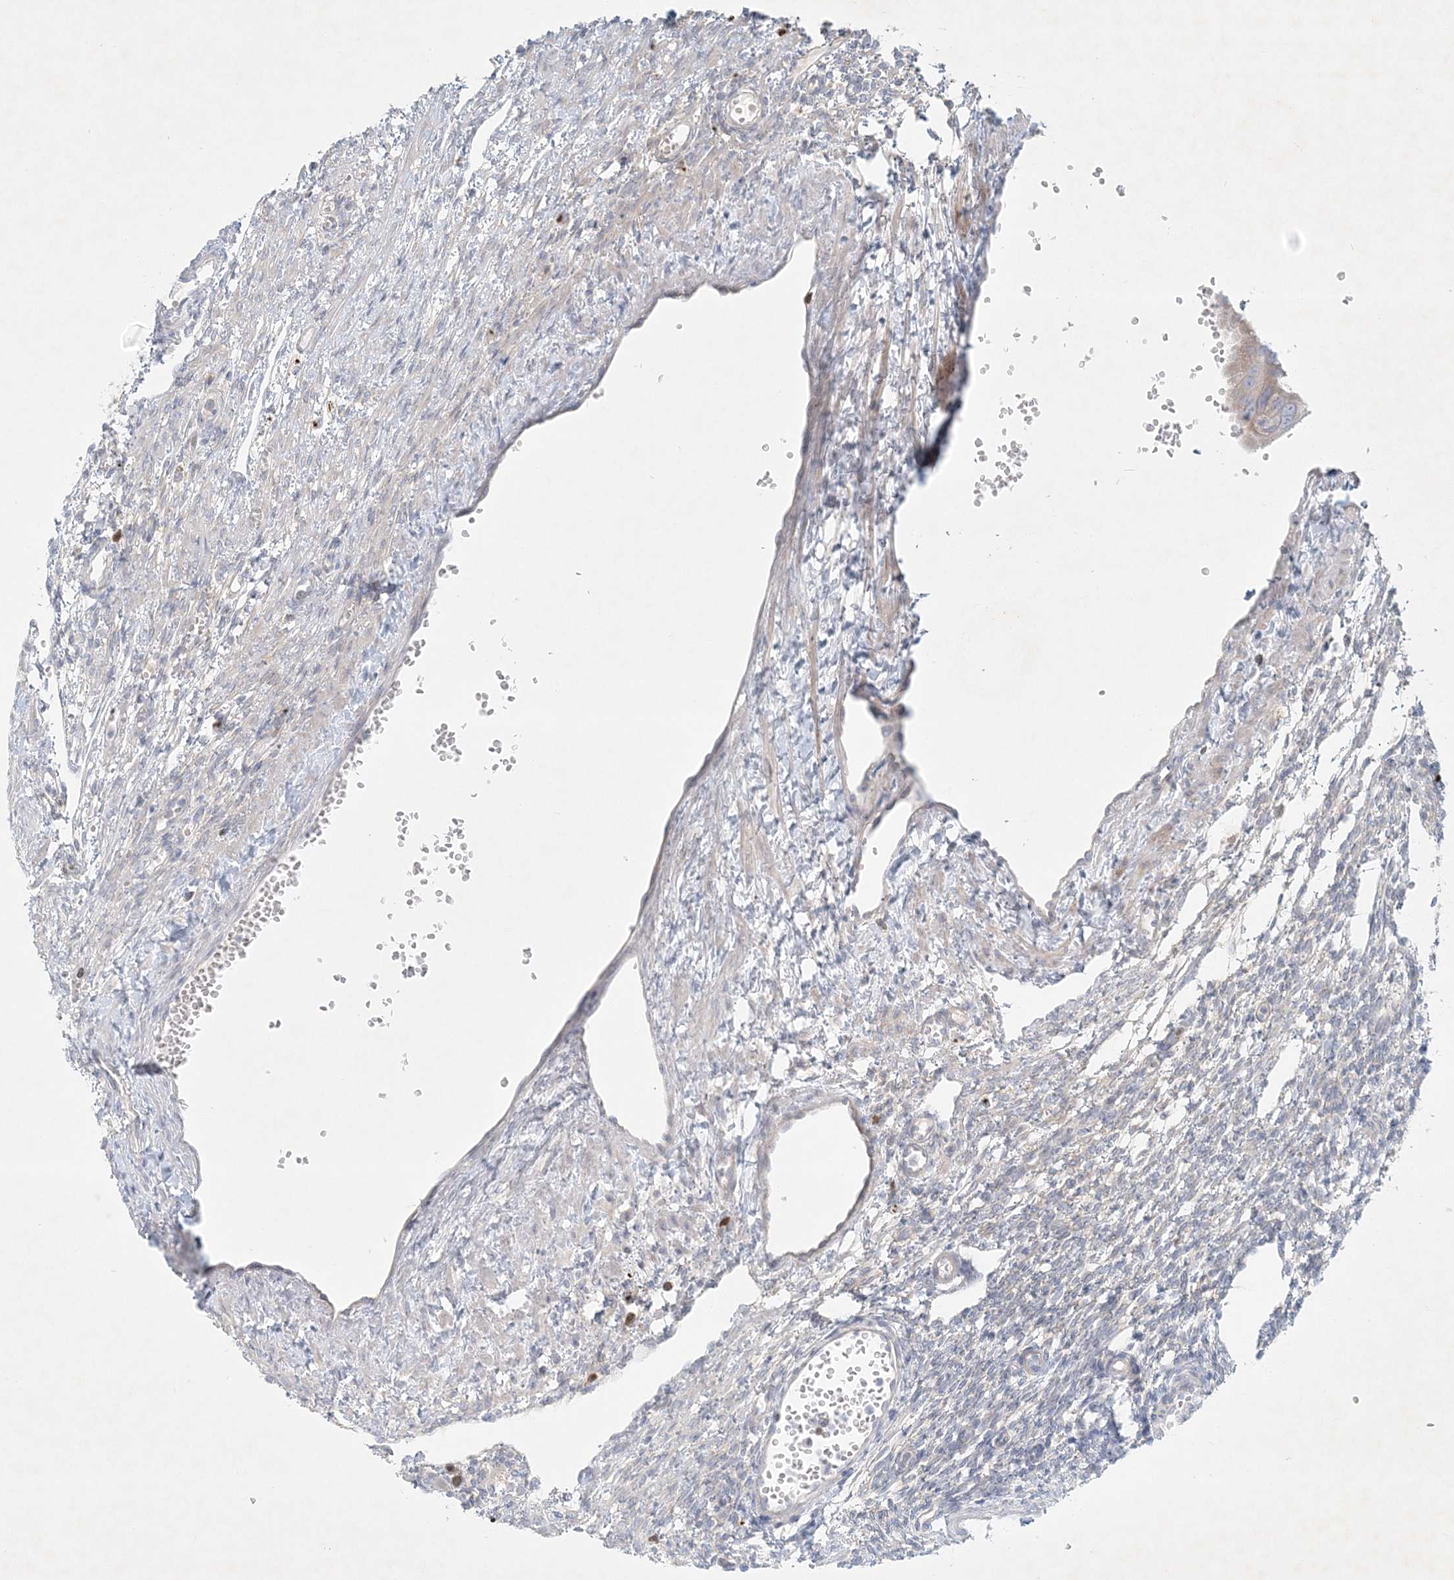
{"staining": {"intensity": "negative", "quantity": "none", "location": "none"}, "tissue": "ovary", "cell_type": "Ovarian stroma cells", "image_type": "normal", "snomed": [{"axis": "morphology", "description": "Normal tissue, NOS"}, {"axis": "morphology", "description": "Cyst, NOS"}, {"axis": "topography", "description": "Ovary"}], "caption": "Human ovary stained for a protein using immunohistochemistry (IHC) demonstrates no expression in ovarian stroma cells.", "gene": "STK11IP", "patient": {"sex": "female", "age": 33}}